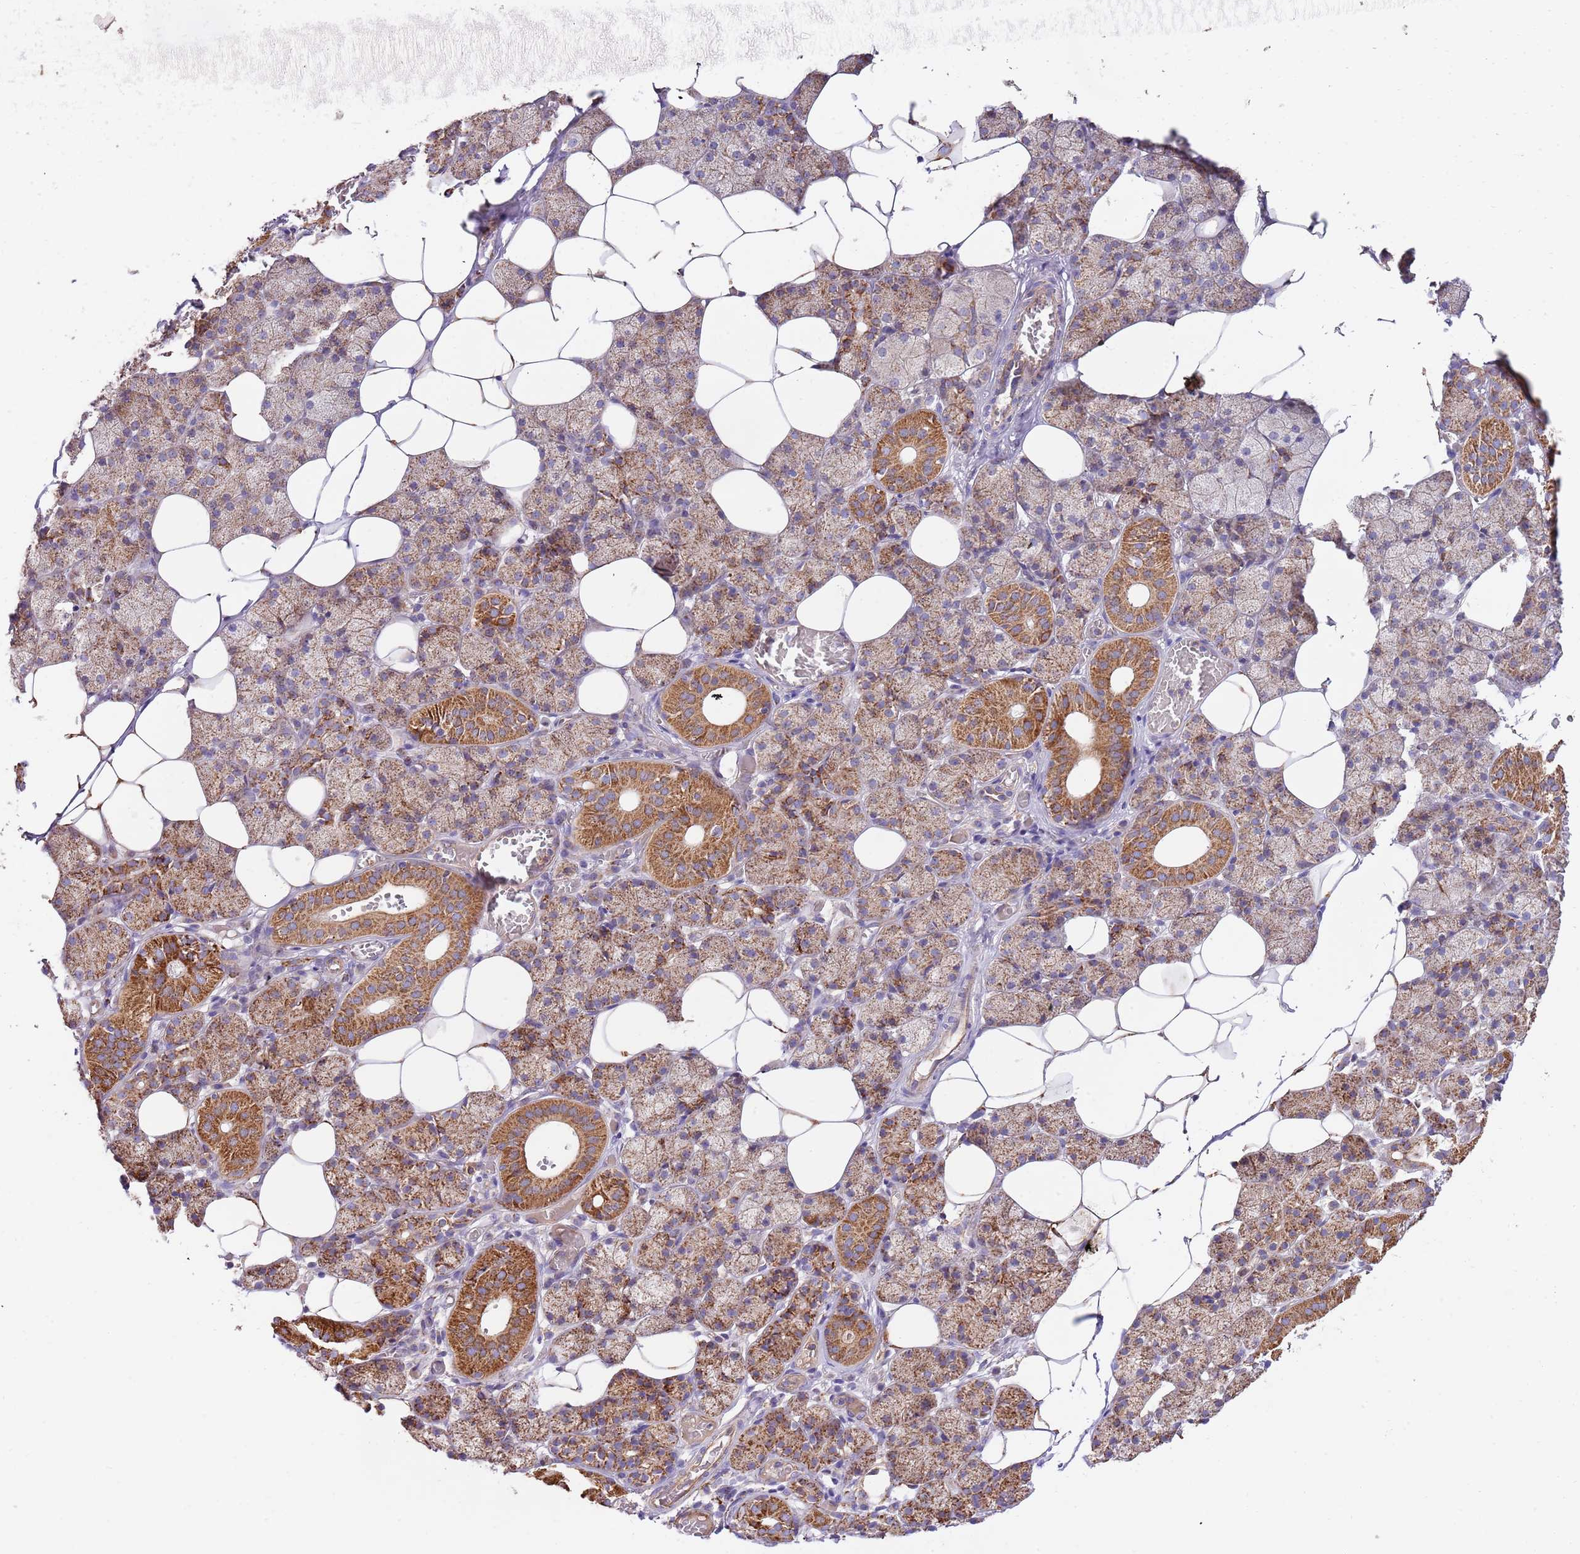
{"staining": {"intensity": "moderate", "quantity": "25%-75%", "location": "cytoplasmic/membranous"}, "tissue": "salivary gland", "cell_type": "Glandular cells", "image_type": "normal", "snomed": [{"axis": "morphology", "description": "Normal tissue, NOS"}, {"axis": "topography", "description": "Salivary gland"}], "caption": "An image of salivary gland stained for a protein displays moderate cytoplasmic/membranous brown staining in glandular cells.", "gene": "DOCK6", "patient": {"sex": "female", "age": 33}}